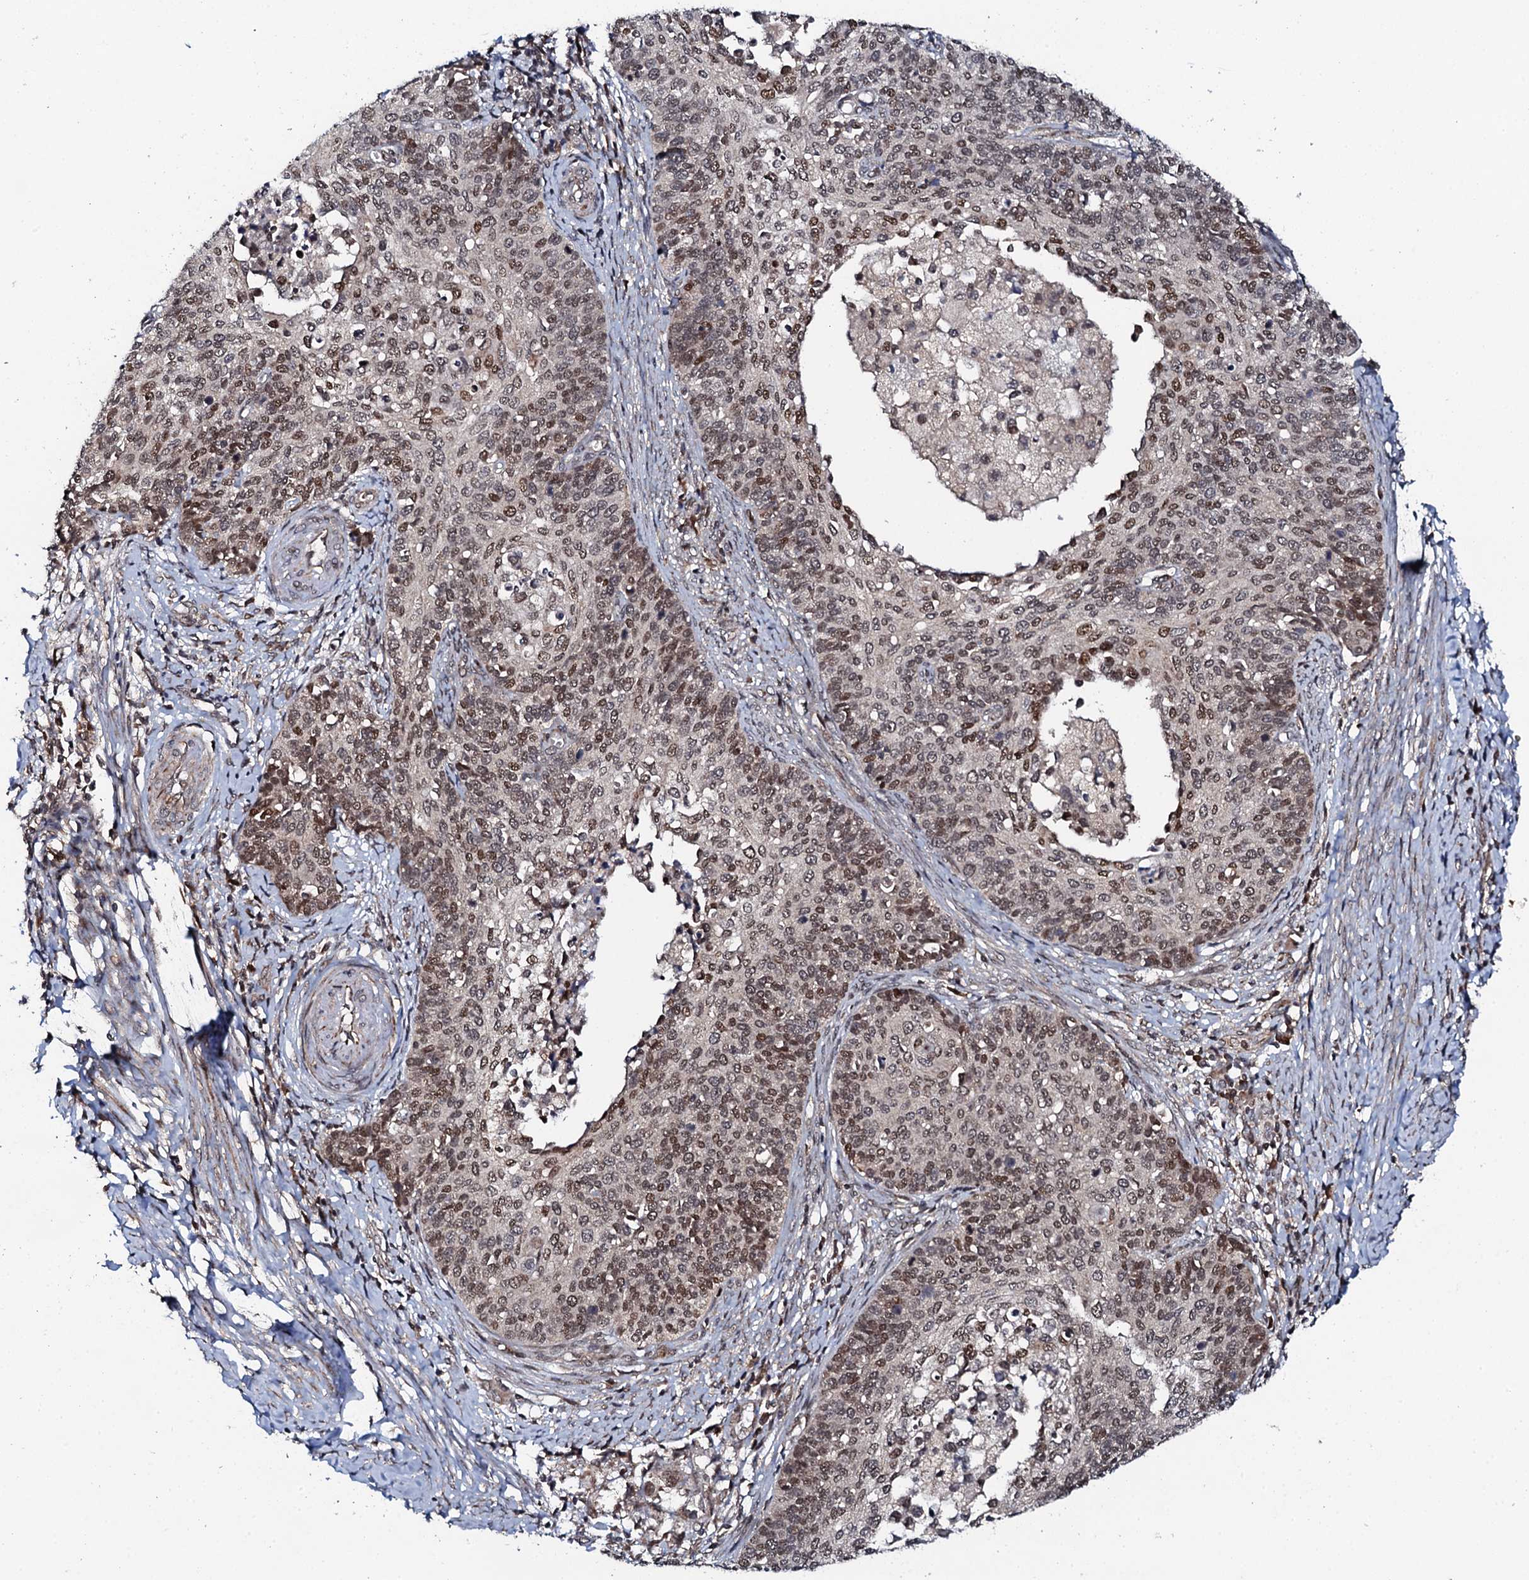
{"staining": {"intensity": "moderate", "quantity": ">75%", "location": "nuclear"}, "tissue": "cervical cancer", "cell_type": "Tumor cells", "image_type": "cancer", "snomed": [{"axis": "morphology", "description": "Squamous cell carcinoma, NOS"}, {"axis": "topography", "description": "Cervix"}], "caption": "DAB (3,3'-diaminobenzidine) immunohistochemical staining of cervical squamous cell carcinoma displays moderate nuclear protein staining in approximately >75% of tumor cells. The staining was performed using DAB, with brown indicating positive protein expression. Nuclei are stained blue with hematoxylin.", "gene": "FAM111A", "patient": {"sex": "female", "age": 39}}